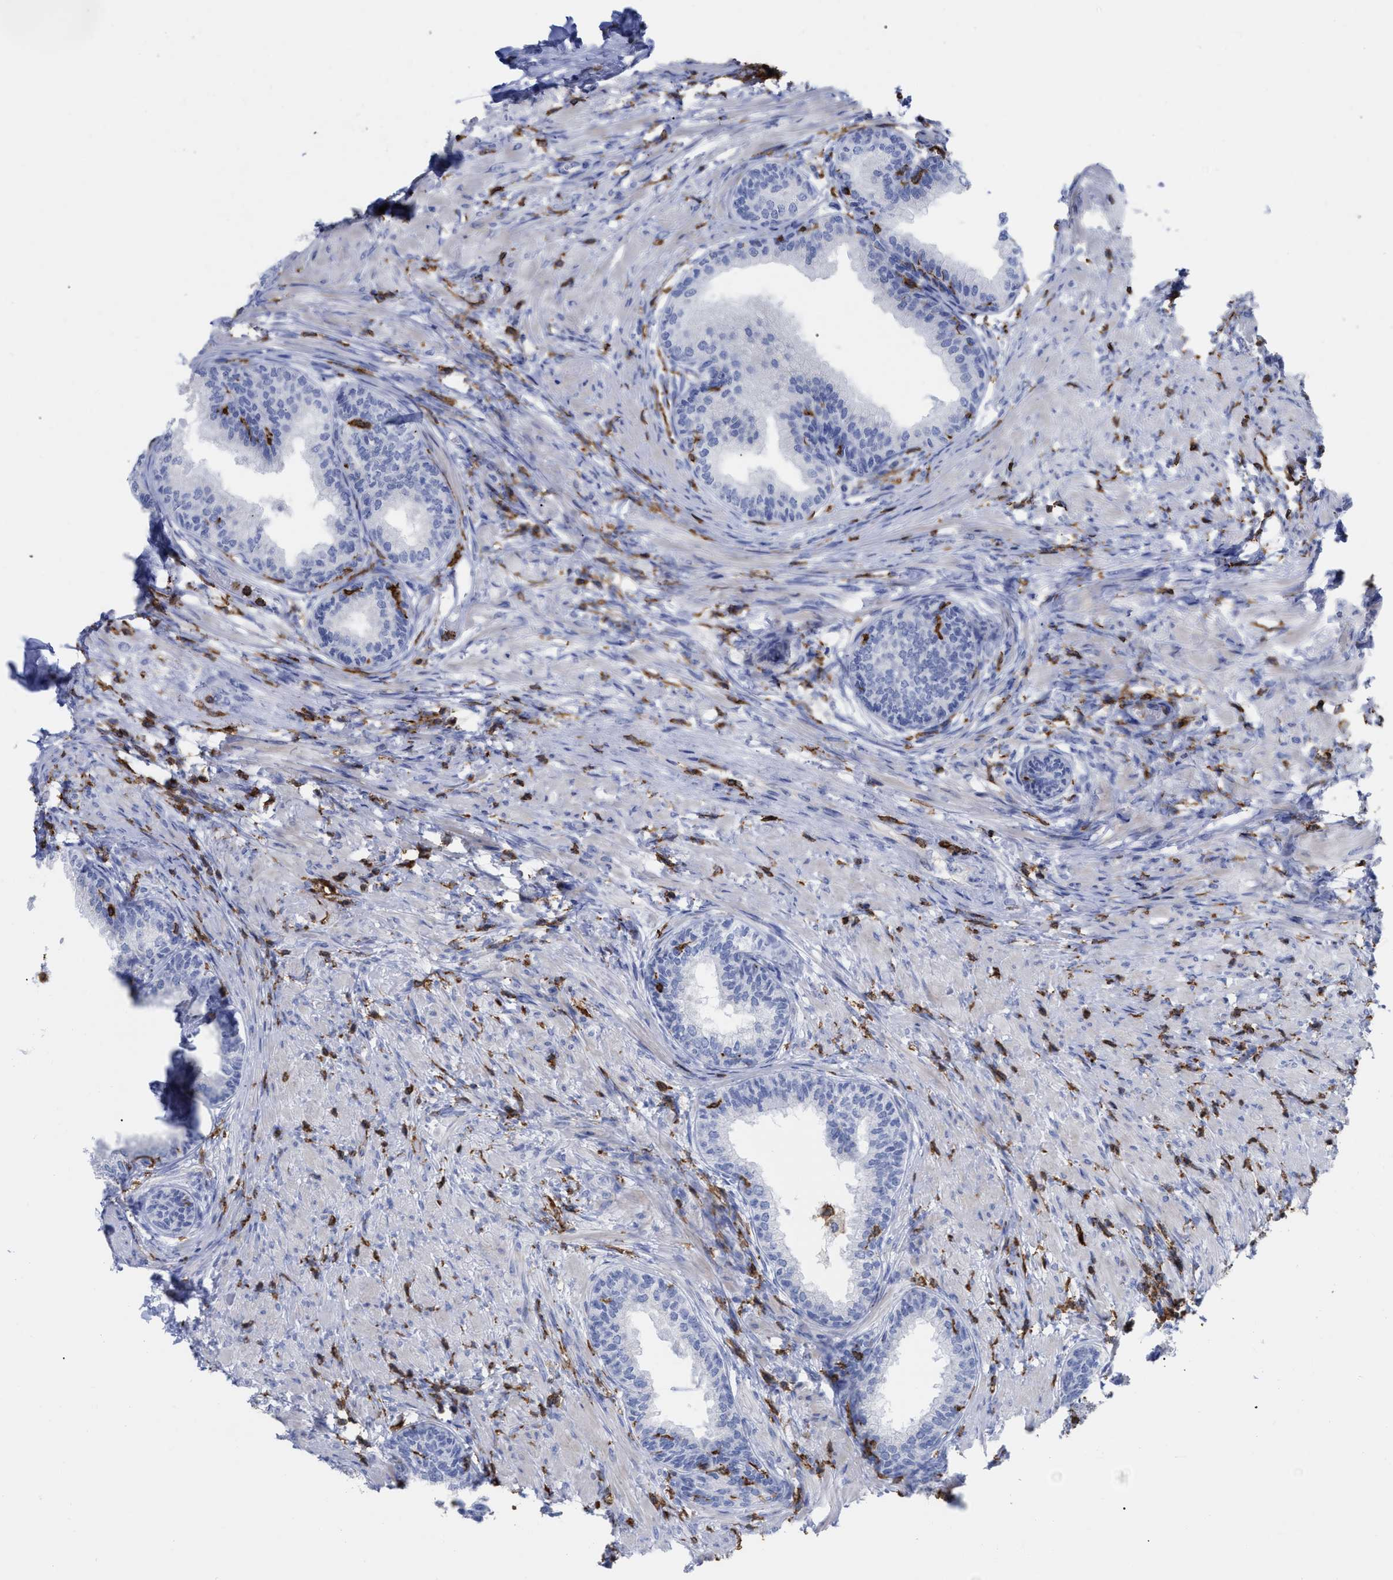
{"staining": {"intensity": "negative", "quantity": "none", "location": "none"}, "tissue": "prostate", "cell_type": "Glandular cells", "image_type": "normal", "snomed": [{"axis": "morphology", "description": "Normal tissue, NOS"}, {"axis": "topography", "description": "Prostate"}], "caption": "Prostate was stained to show a protein in brown. There is no significant positivity in glandular cells. (DAB (3,3'-diaminobenzidine) immunohistochemistry (IHC), high magnification).", "gene": "HCLS1", "patient": {"sex": "male", "age": 76}}